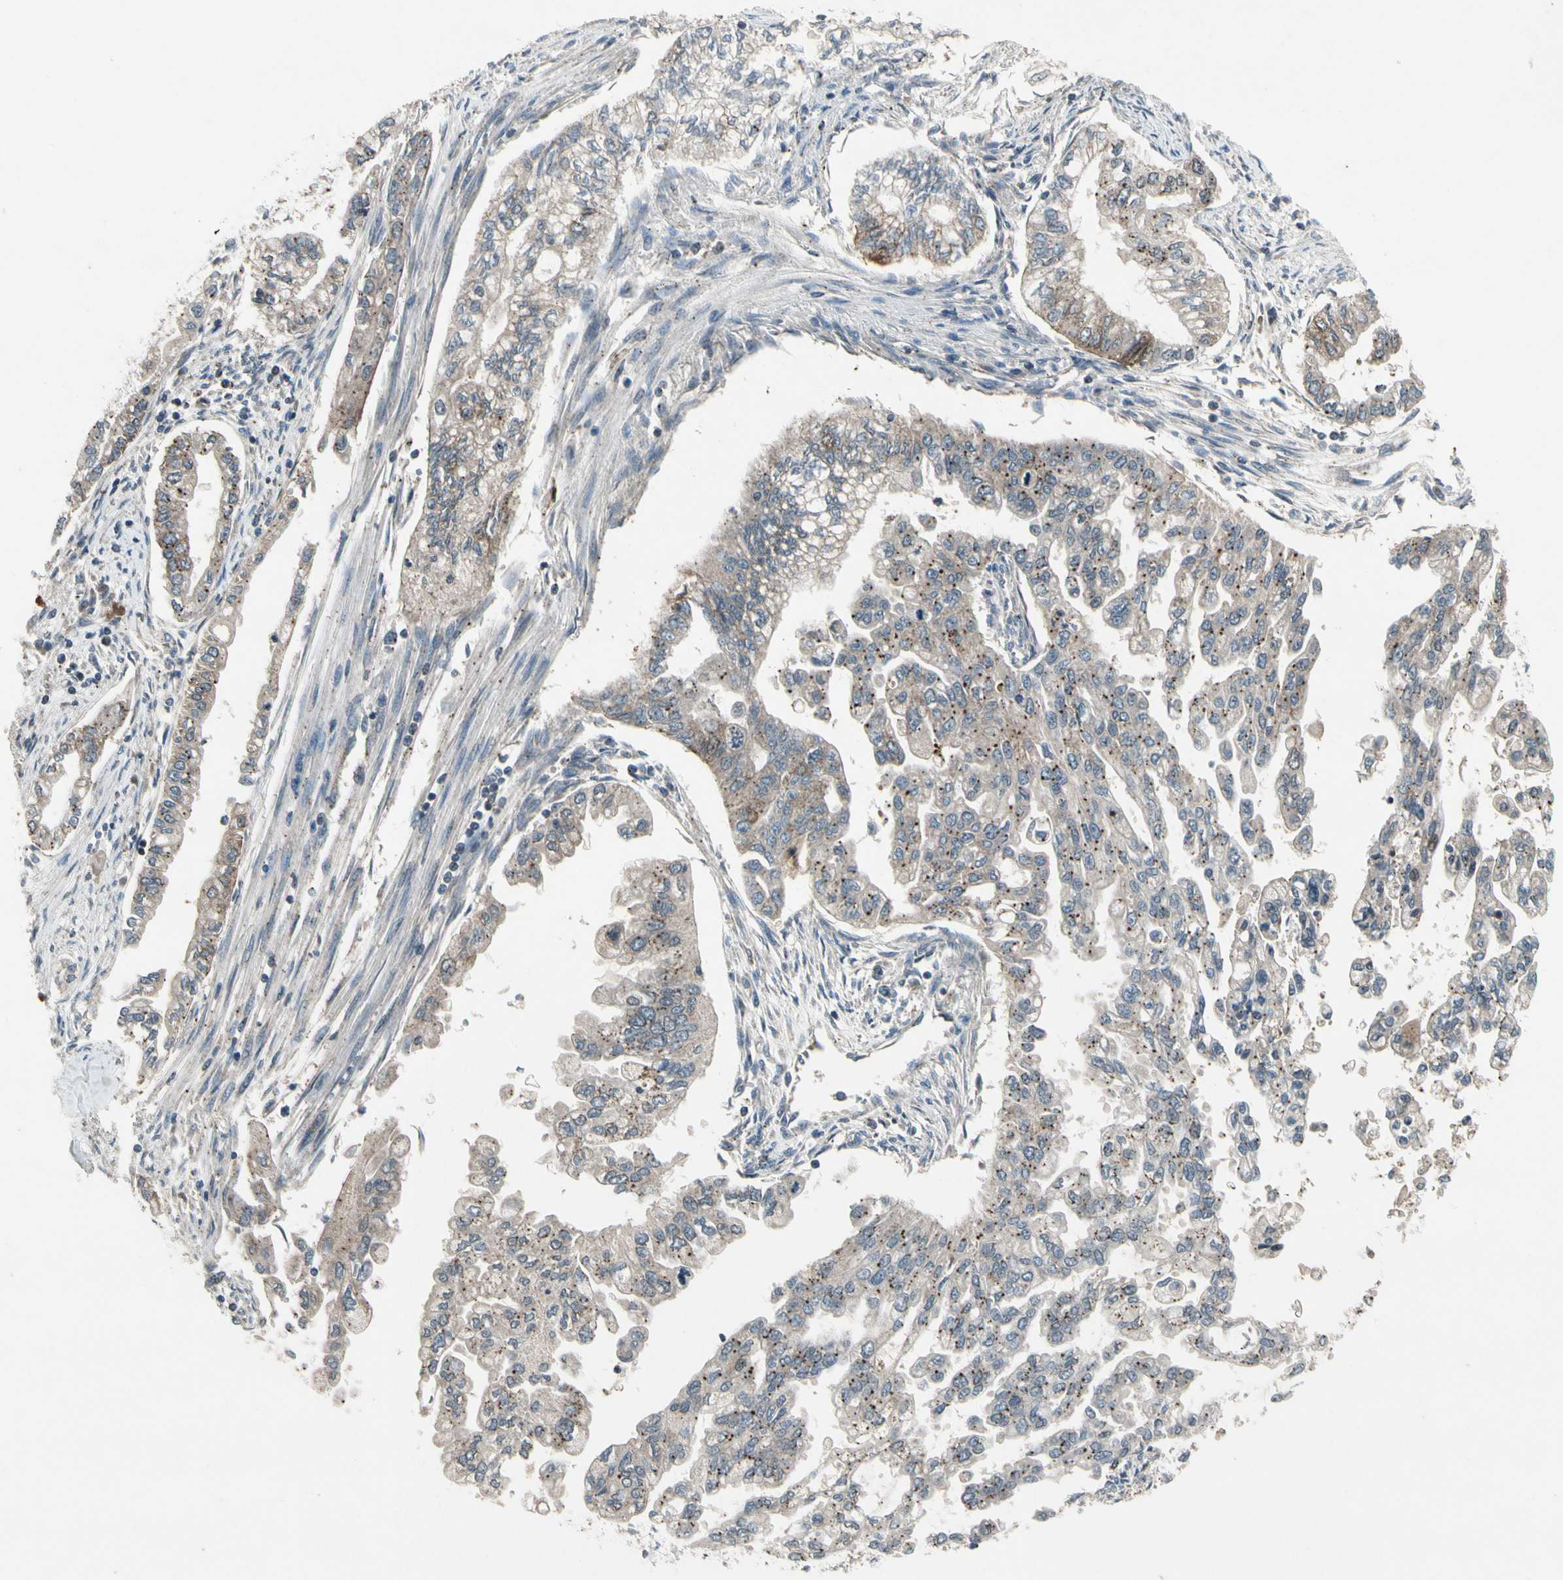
{"staining": {"intensity": "moderate", "quantity": "25%-75%", "location": "cytoplasmic/membranous"}, "tissue": "pancreatic cancer", "cell_type": "Tumor cells", "image_type": "cancer", "snomed": [{"axis": "morphology", "description": "Normal tissue, NOS"}, {"axis": "topography", "description": "Pancreas"}], "caption": "This is an image of IHC staining of pancreatic cancer, which shows moderate positivity in the cytoplasmic/membranous of tumor cells.", "gene": "NMI", "patient": {"sex": "male", "age": 42}}